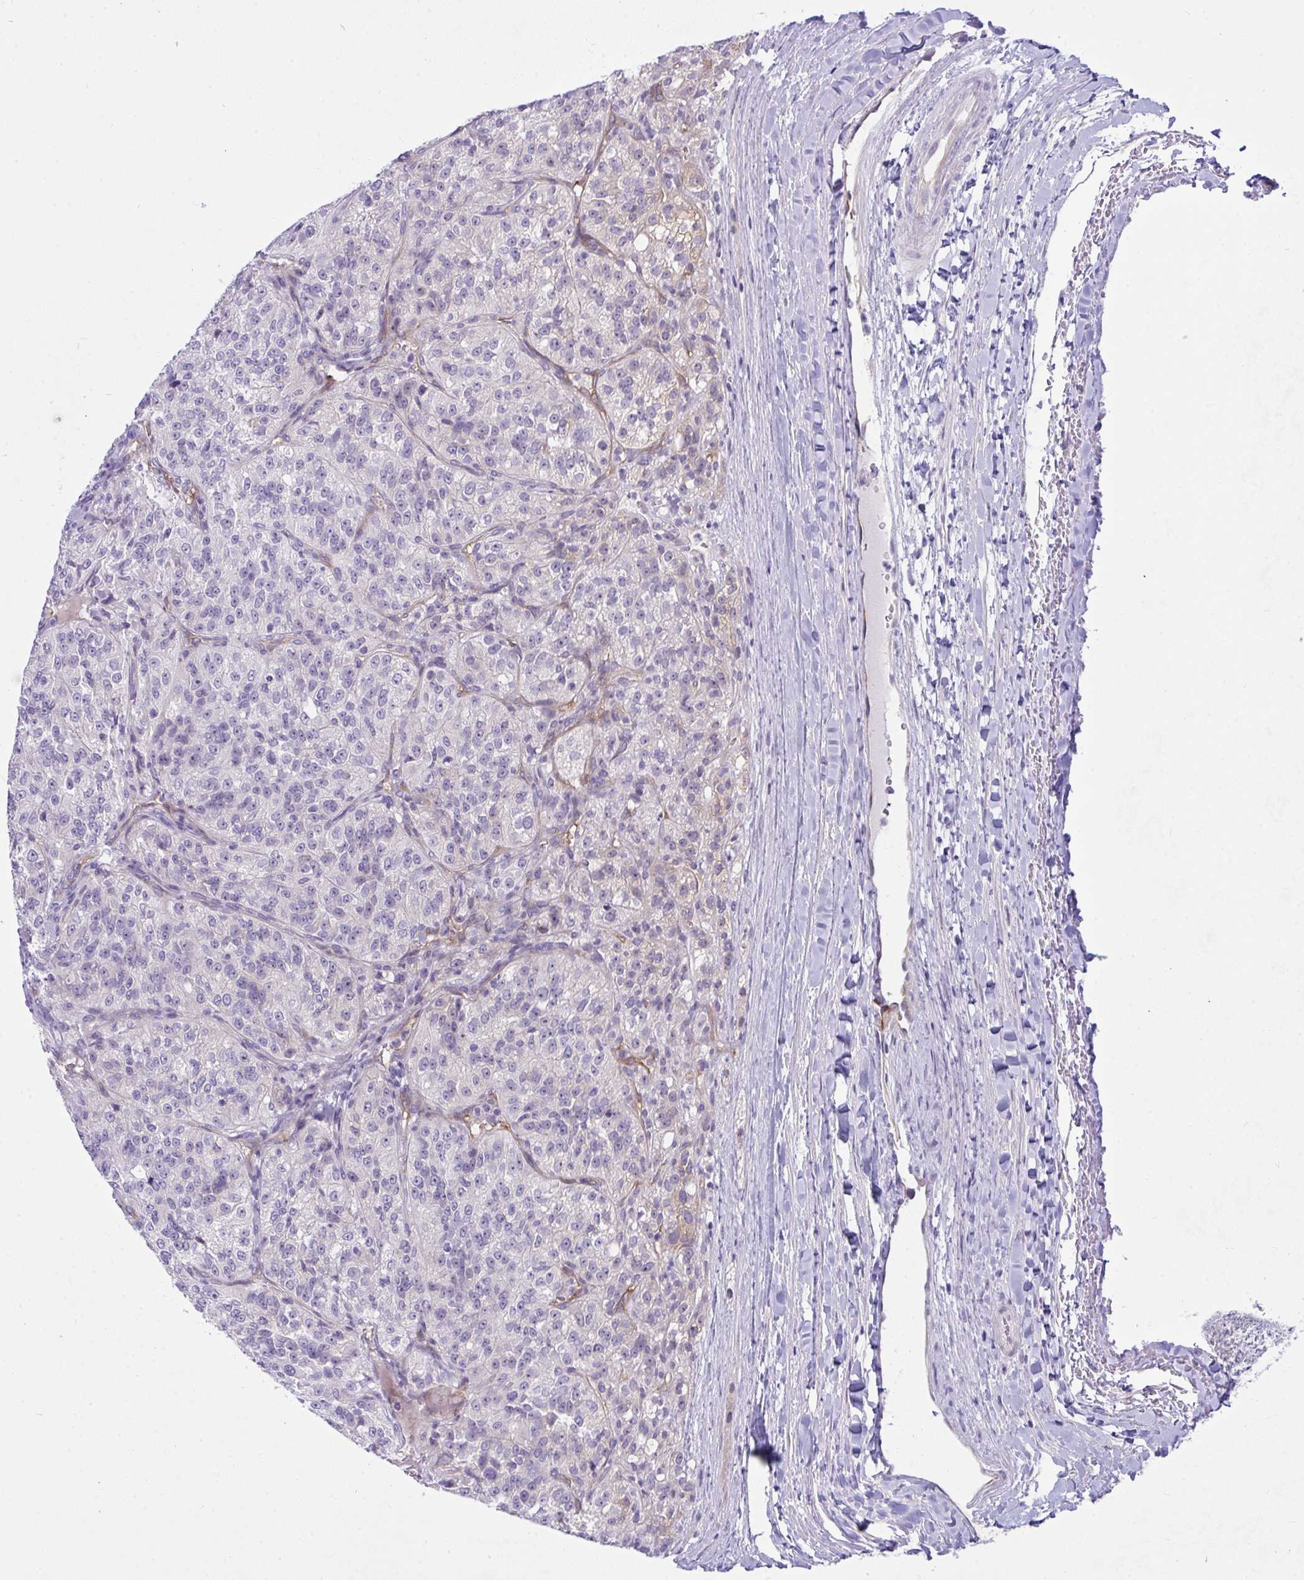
{"staining": {"intensity": "negative", "quantity": "none", "location": "none"}, "tissue": "renal cancer", "cell_type": "Tumor cells", "image_type": "cancer", "snomed": [{"axis": "morphology", "description": "Adenocarcinoma, NOS"}, {"axis": "topography", "description": "Kidney"}], "caption": "Immunohistochemistry (IHC) image of human renal cancer stained for a protein (brown), which shows no expression in tumor cells.", "gene": "NFXL1", "patient": {"sex": "female", "age": 63}}